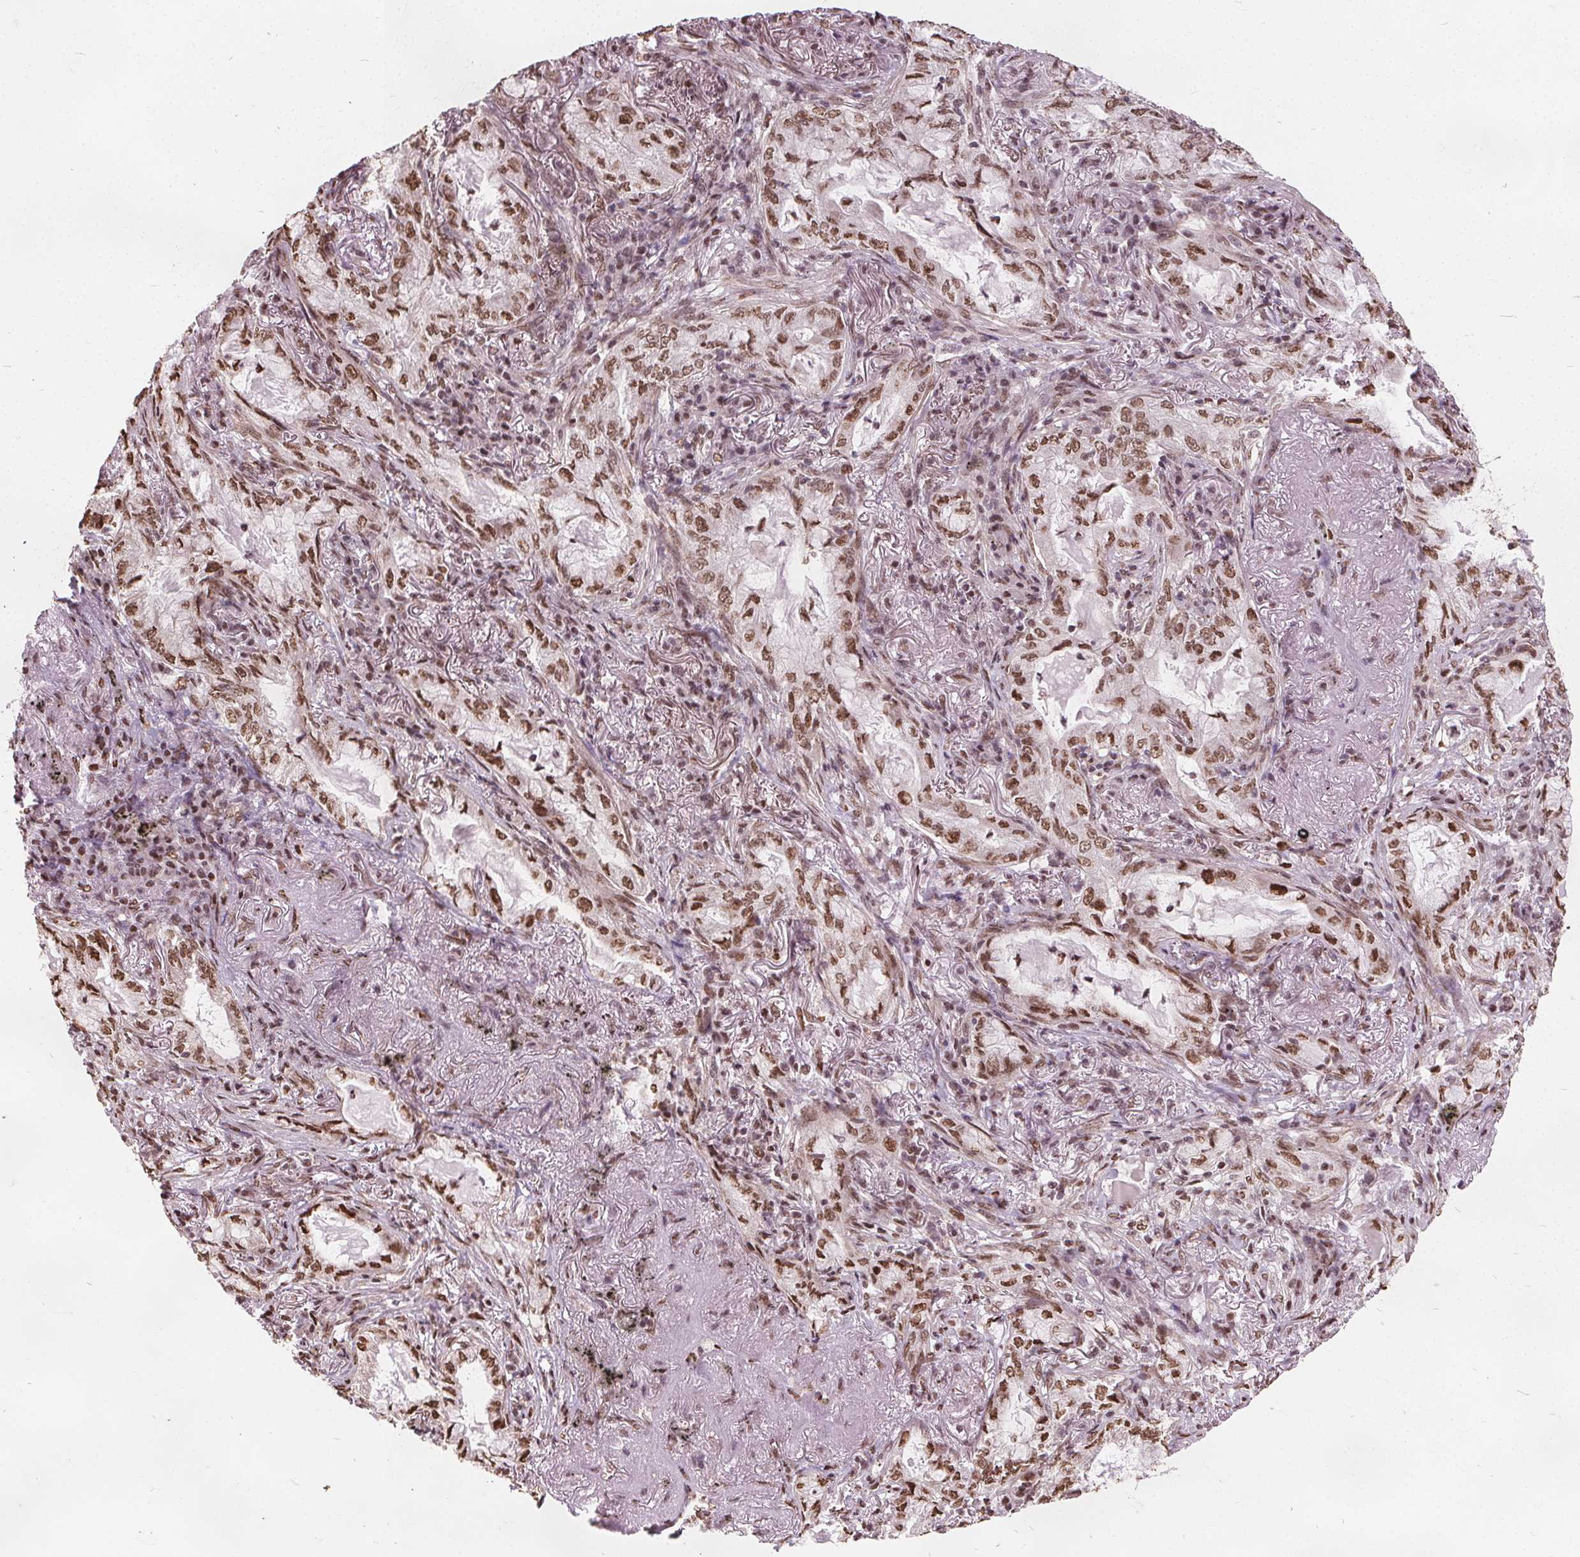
{"staining": {"intensity": "moderate", "quantity": ">75%", "location": "nuclear"}, "tissue": "lung cancer", "cell_type": "Tumor cells", "image_type": "cancer", "snomed": [{"axis": "morphology", "description": "Adenocarcinoma, NOS"}, {"axis": "topography", "description": "Lung"}], "caption": "Brown immunohistochemical staining in lung cancer exhibits moderate nuclear expression in about >75% of tumor cells.", "gene": "ISLR2", "patient": {"sex": "female", "age": 73}}